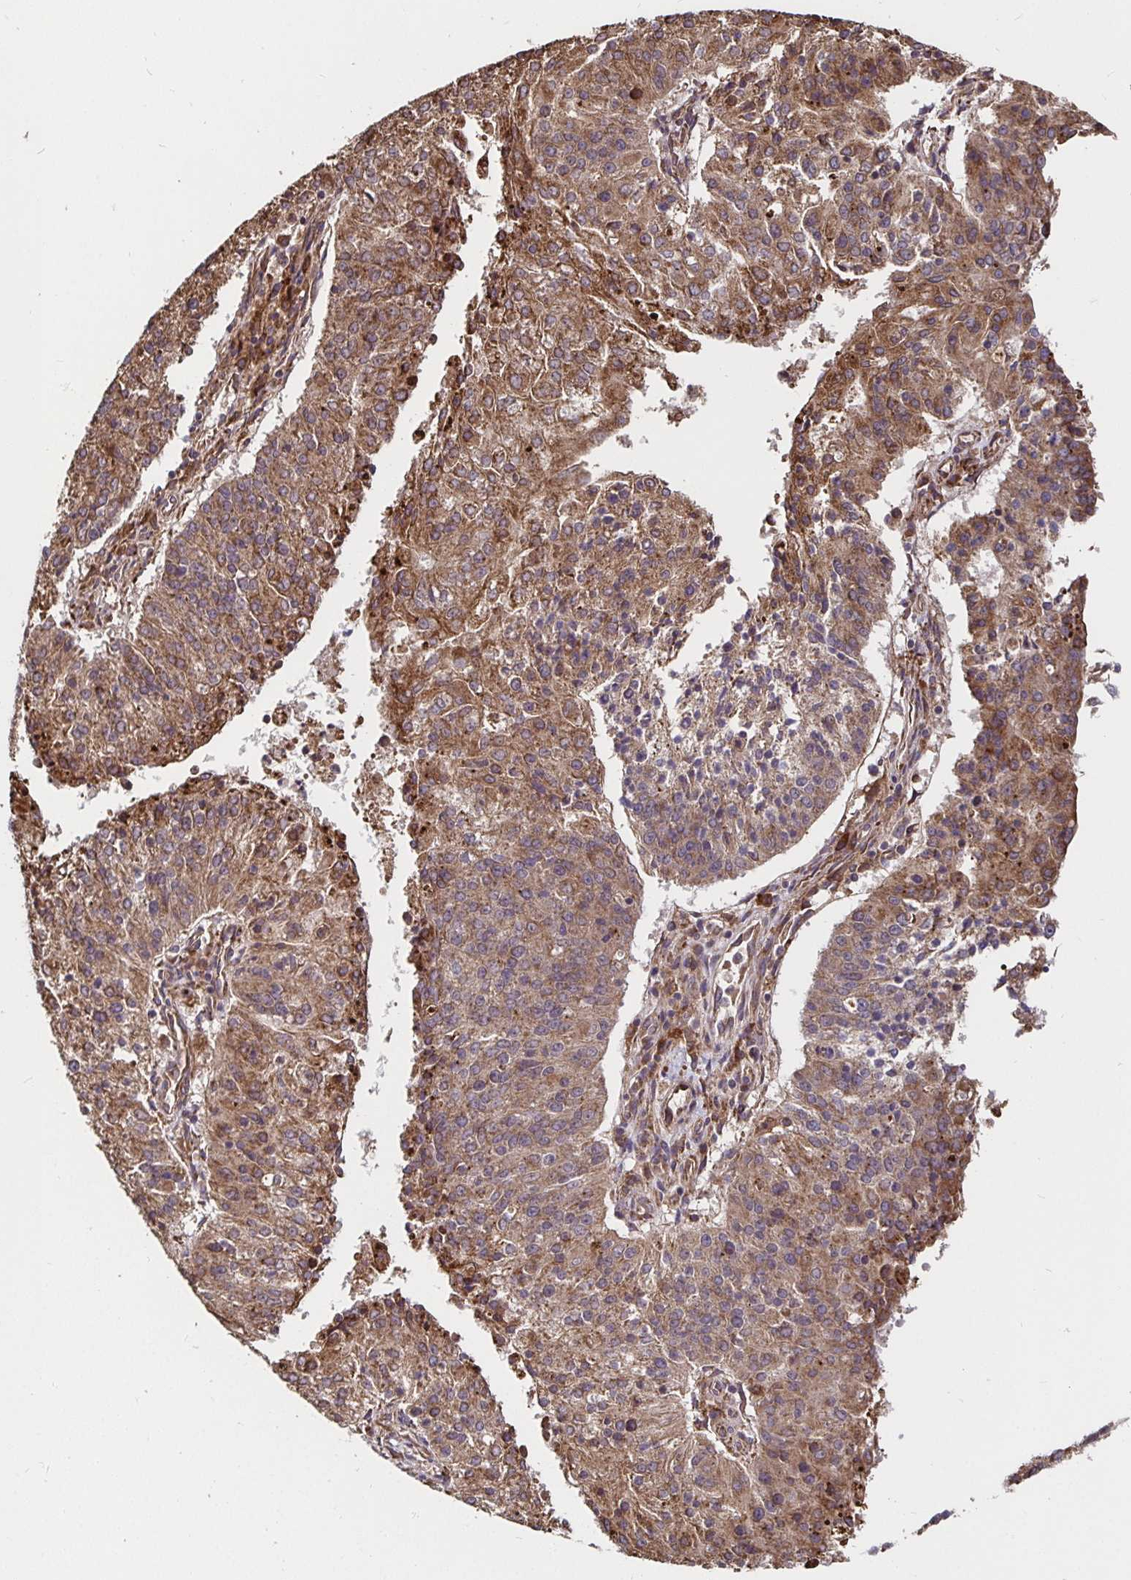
{"staining": {"intensity": "moderate", "quantity": ">75%", "location": "cytoplasmic/membranous"}, "tissue": "endometrial cancer", "cell_type": "Tumor cells", "image_type": "cancer", "snomed": [{"axis": "morphology", "description": "Adenocarcinoma, NOS"}, {"axis": "topography", "description": "Endometrium"}], "caption": "Tumor cells exhibit medium levels of moderate cytoplasmic/membranous staining in approximately >75% of cells in human endometrial cancer.", "gene": "MLST8", "patient": {"sex": "female", "age": 82}}